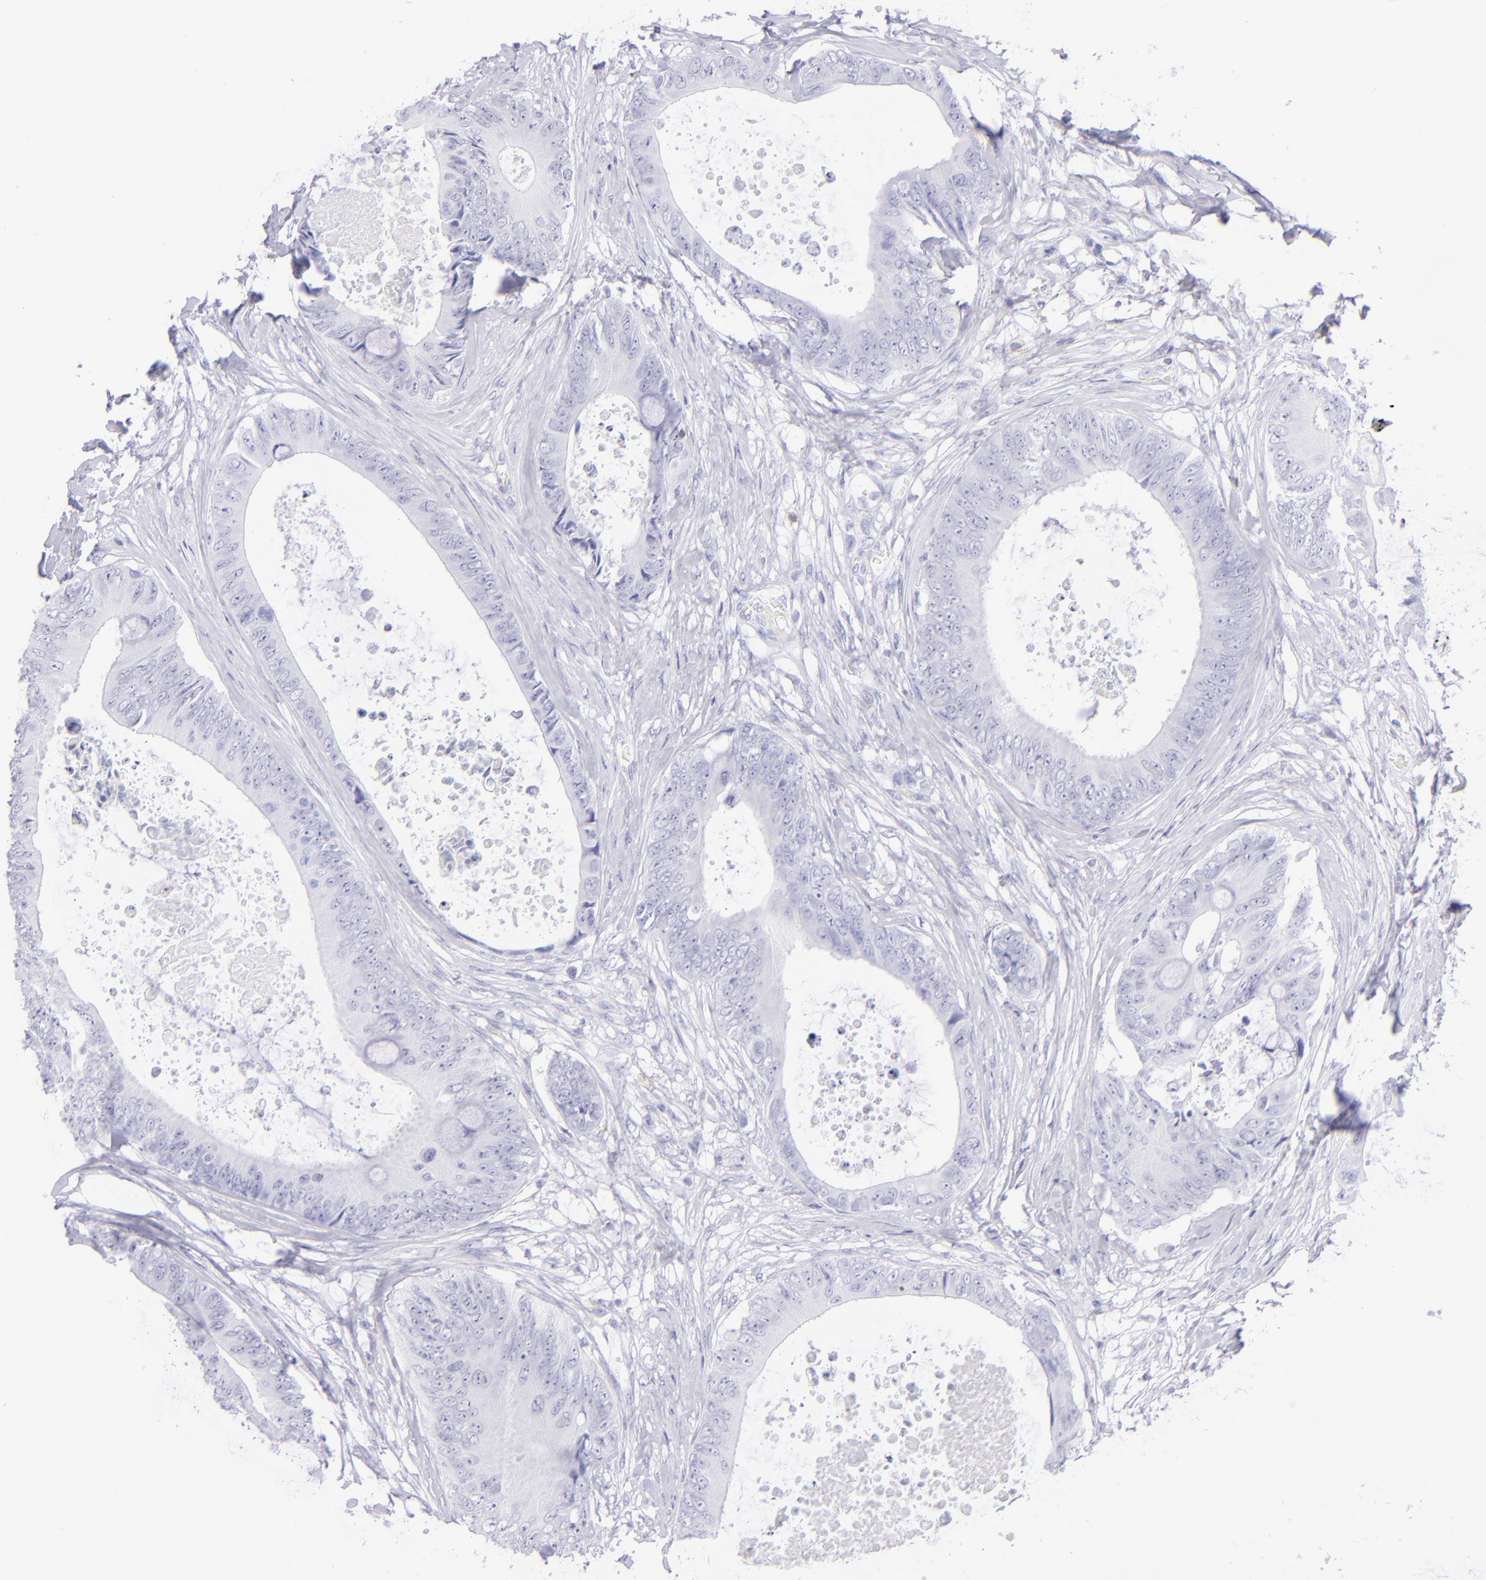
{"staining": {"intensity": "negative", "quantity": "none", "location": "none"}, "tissue": "colorectal cancer", "cell_type": "Tumor cells", "image_type": "cancer", "snomed": [{"axis": "morphology", "description": "Normal tissue, NOS"}, {"axis": "morphology", "description": "Adenocarcinoma, NOS"}, {"axis": "topography", "description": "Rectum"}, {"axis": "topography", "description": "Peripheral nerve tissue"}], "caption": "Protein analysis of colorectal cancer exhibits no significant positivity in tumor cells.", "gene": "CD69", "patient": {"sex": "female", "age": 77}}